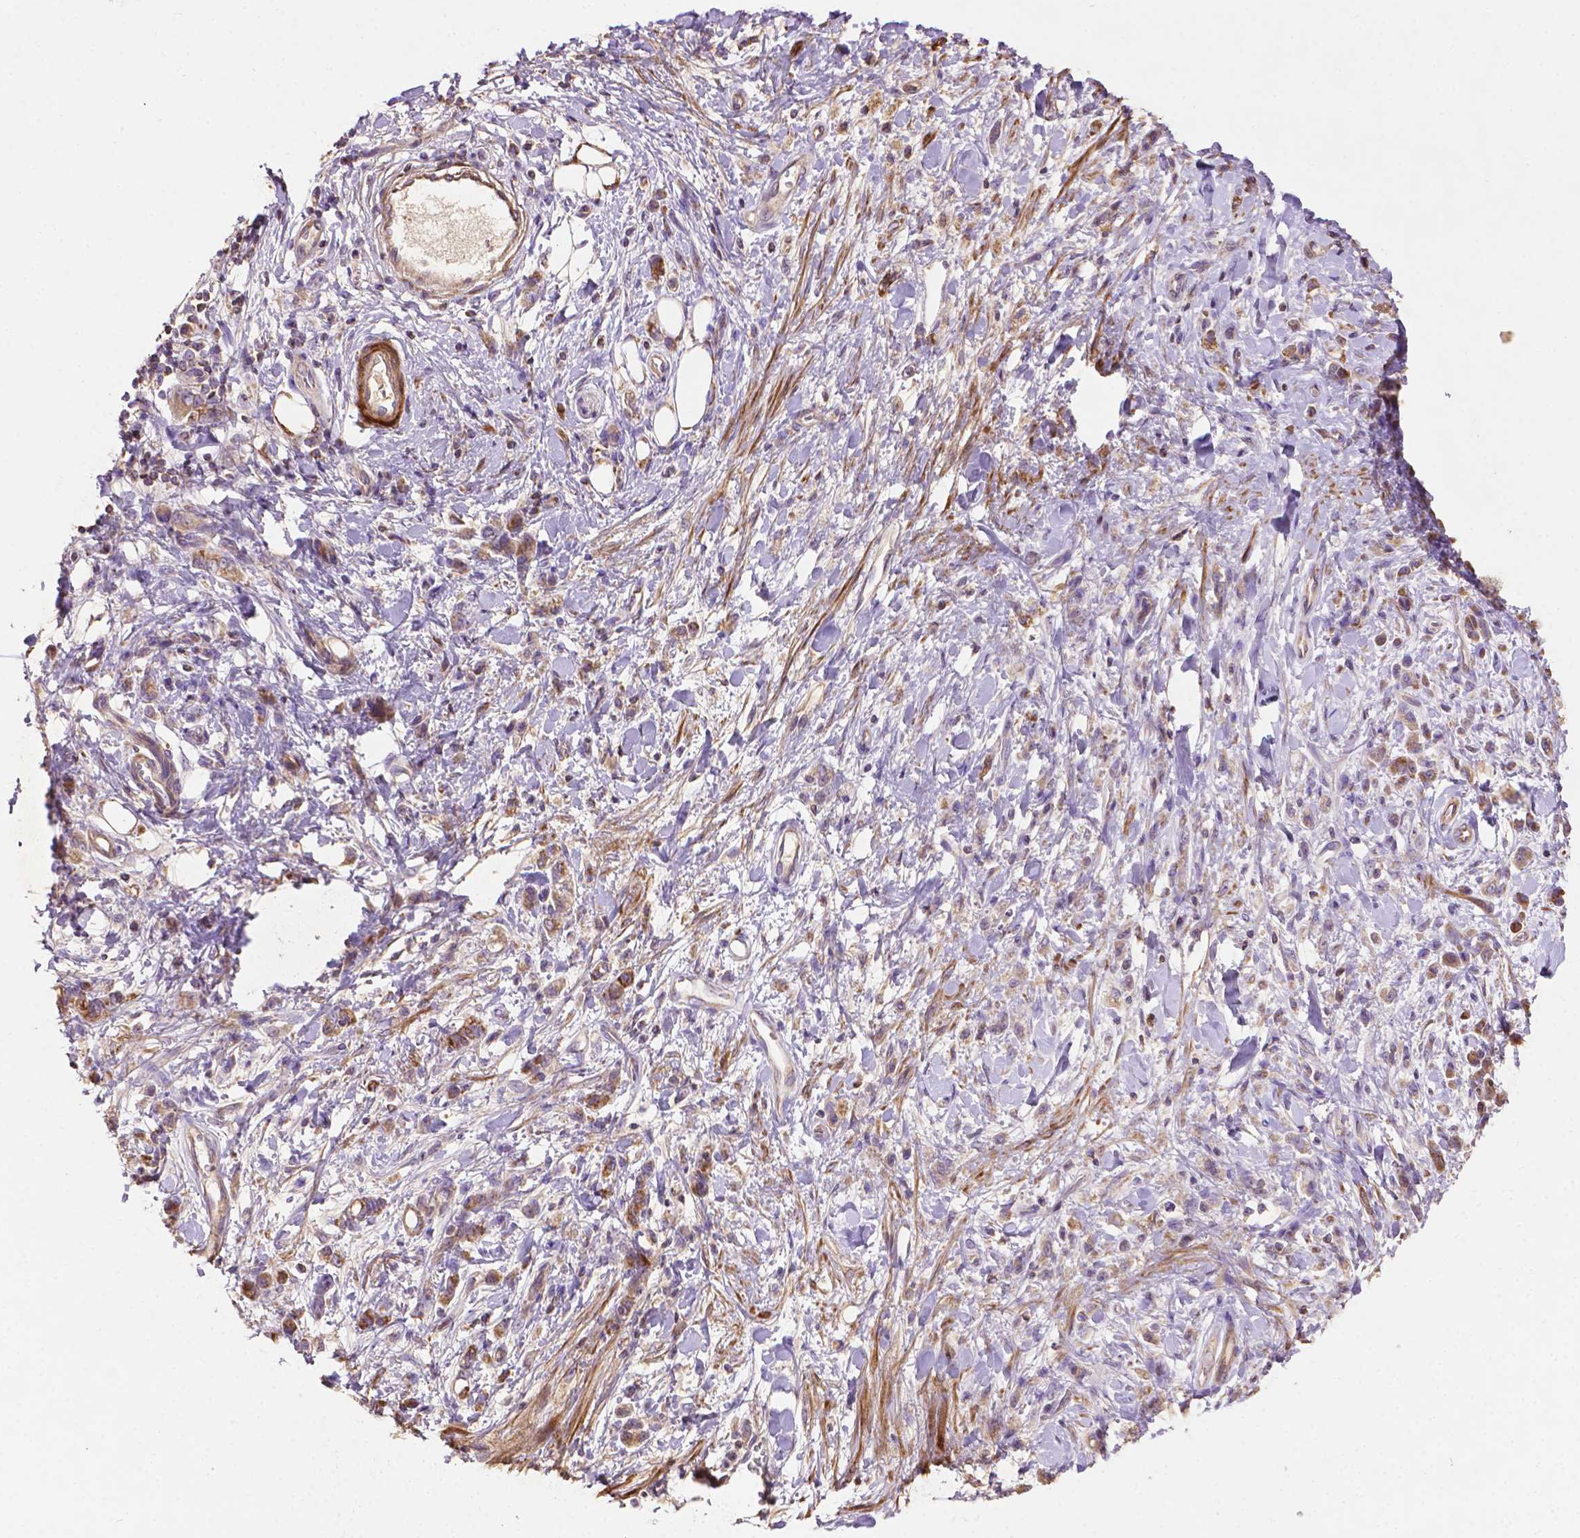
{"staining": {"intensity": "moderate", "quantity": "<25%", "location": "cytoplasmic/membranous"}, "tissue": "stomach cancer", "cell_type": "Tumor cells", "image_type": "cancer", "snomed": [{"axis": "morphology", "description": "Adenocarcinoma, NOS"}, {"axis": "topography", "description": "Stomach"}], "caption": "Tumor cells exhibit low levels of moderate cytoplasmic/membranous expression in approximately <25% of cells in adenocarcinoma (stomach). The staining was performed using DAB (3,3'-diaminobenzidine) to visualize the protein expression in brown, while the nuclei were stained in blue with hematoxylin (Magnification: 20x).", "gene": "LRR1", "patient": {"sex": "male", "age": 77}}